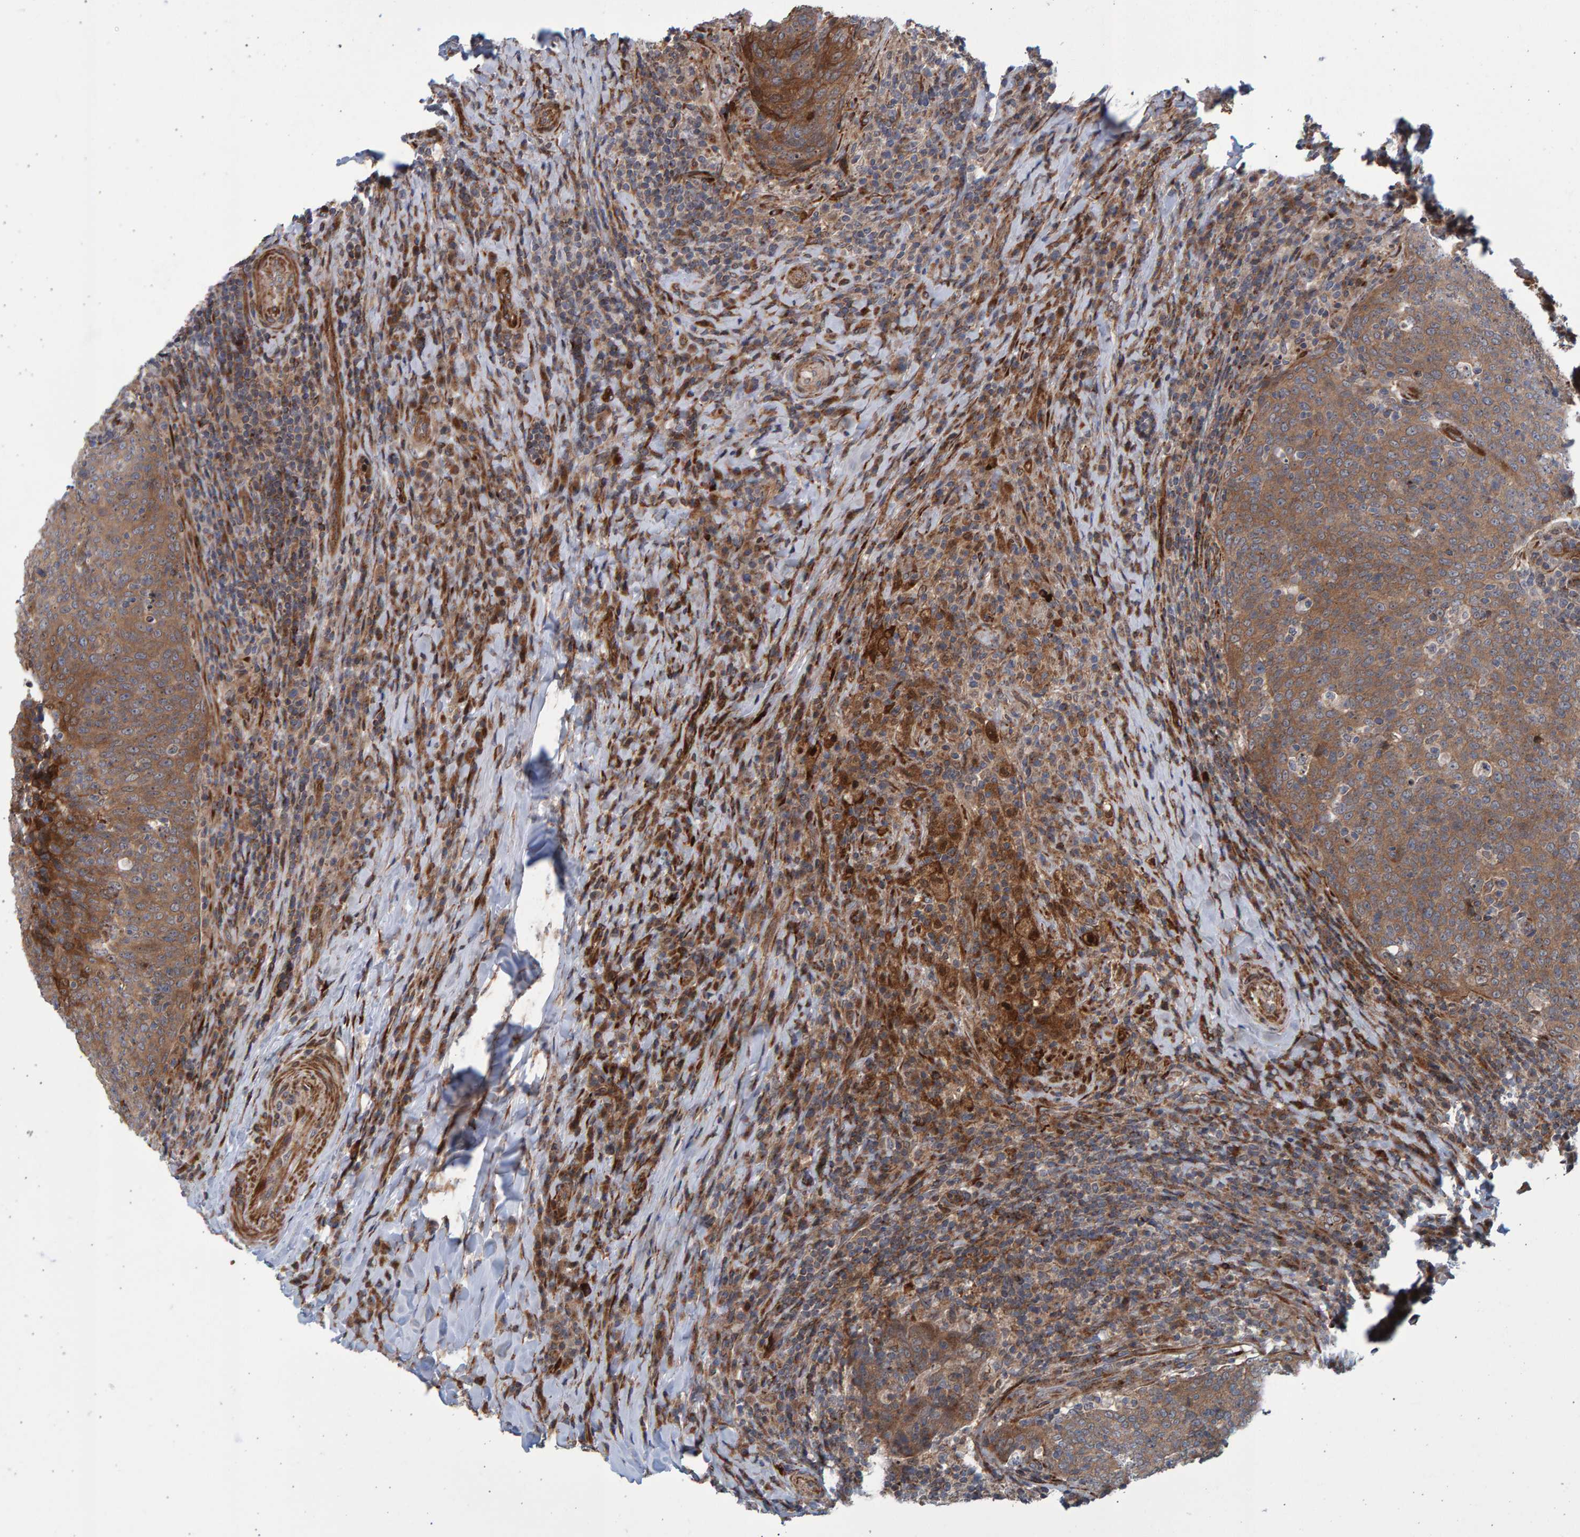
{"staining": {"intensity": "moderate", "quantity": ">75%", "location": "cytoplasmic/membranous"}, "tissue": "head and neck cancer", "cell_type": "Tumor cells", "image_type": "cancer", "snomed": [{"axis": "morphology", "description": "Squamous cell carcinoma, NOS"}, {"axis": "morphology", "description": "Squamous cell carcinoma, metastatic, NOS"}, {"axis": "topography", "description": "Lymph node"}, {"axis": "topography", "description": "Head-Neck"}], "caption": "Moderate cytoplasmic/membranous expression is appreciated in approximately >75% of tumor cells in head and neck metastatic squamous cell carcinoma.", "gene": "LRBA", "patient": {"sex": "male", "age": 62}}